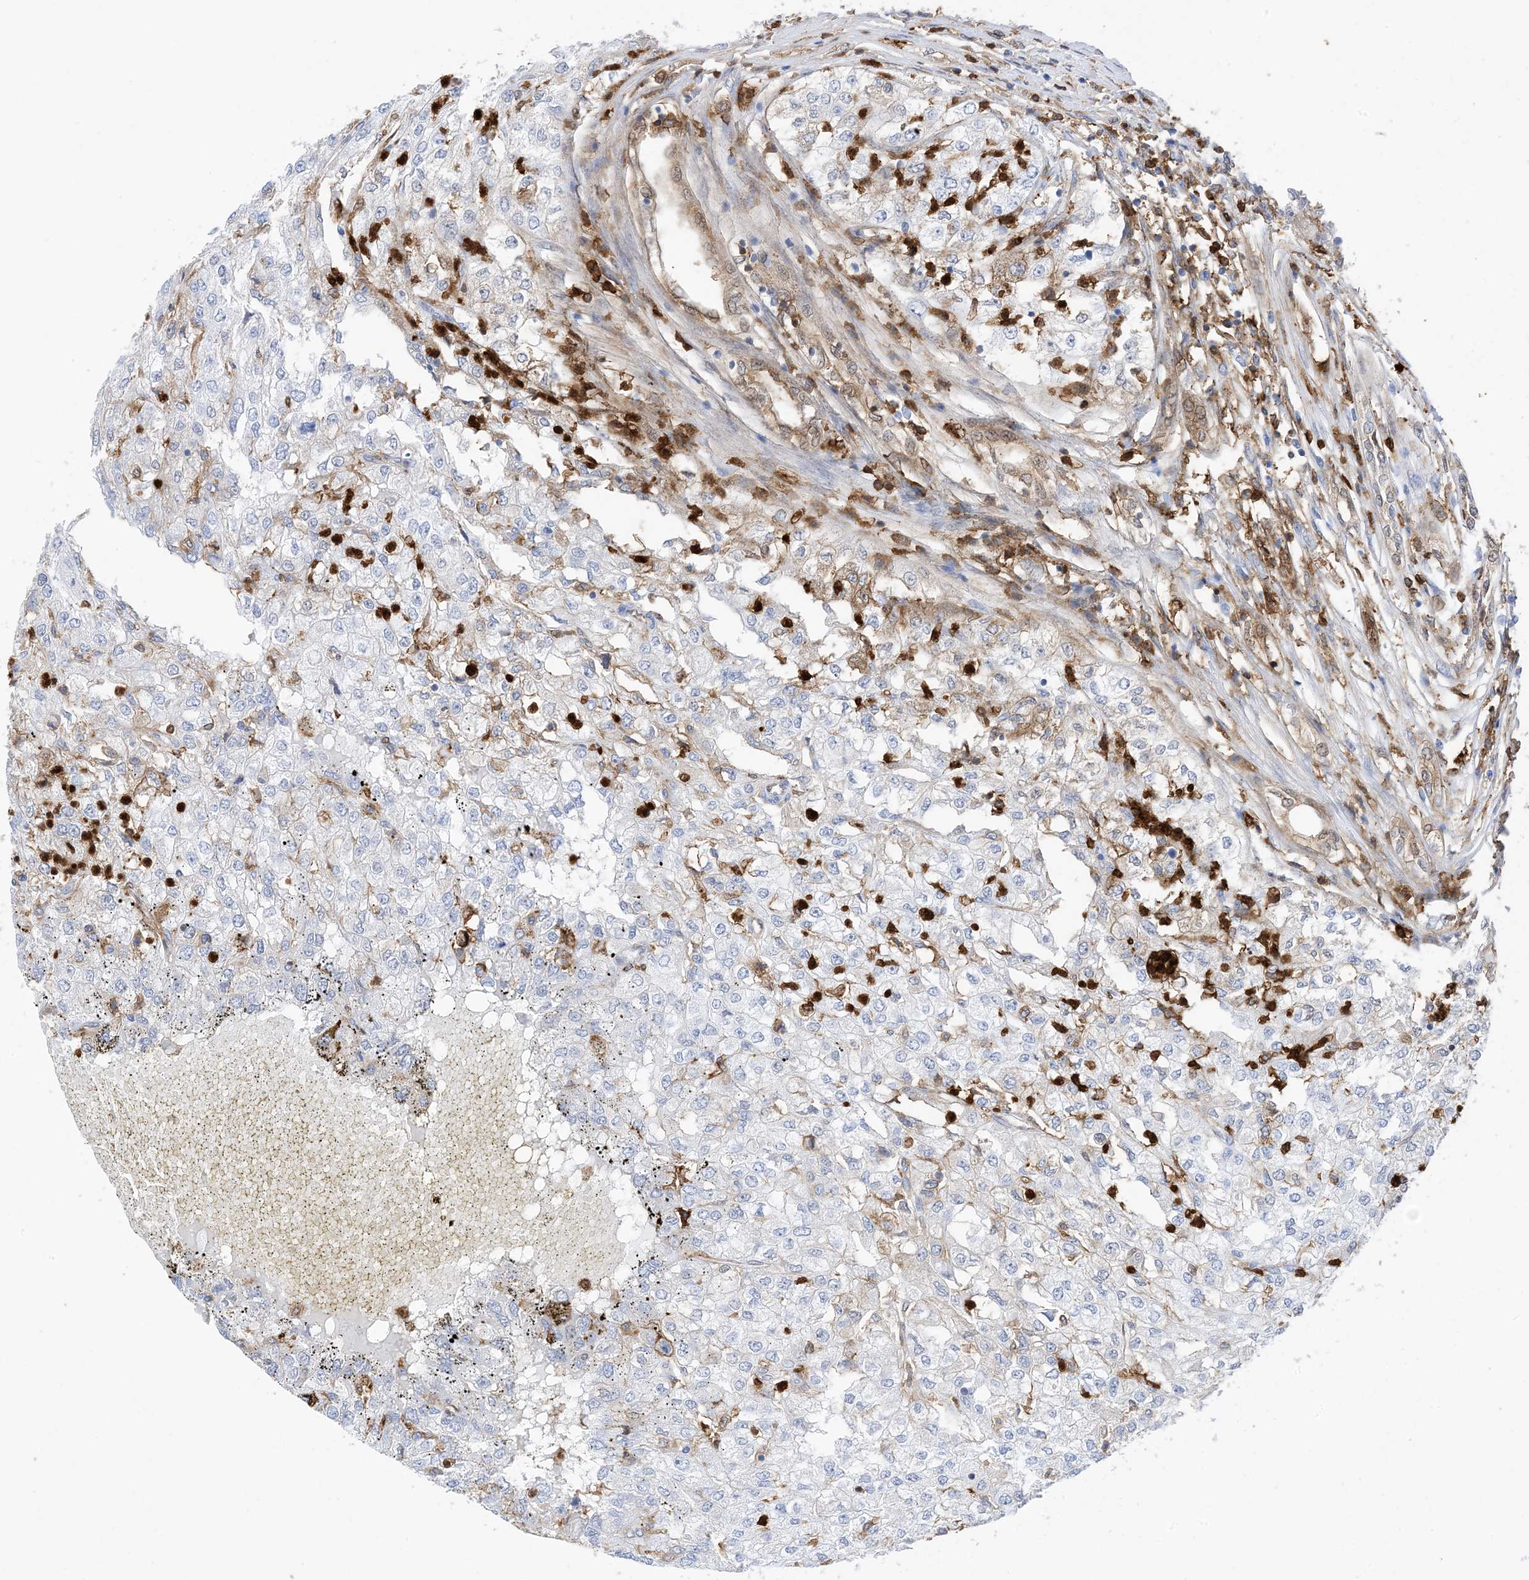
{"staining": {"intensity": "negative", "quantity": "none", "location": "none"}, "tissue": "renal cancer", "cell_type": "Tumor cells", "image_type": "cancer", "snomed": [{"axis": "morphology", "description": "Adenocarcinoma, NOS"}, {"axis": "topography", "description": "Kidney"}], "caption": "Immunohistochemistry (IHC) histopathology image of neoplastic tissue: renal cancer stained with DAB exhibits no significant protein staining in tumor cells. (DAB immunohistochemistry (IHC) visualized using brightfield microscopy, high magnification).", "gene": "ANXA1", "patient": {"sex": "female", "age": 54}}